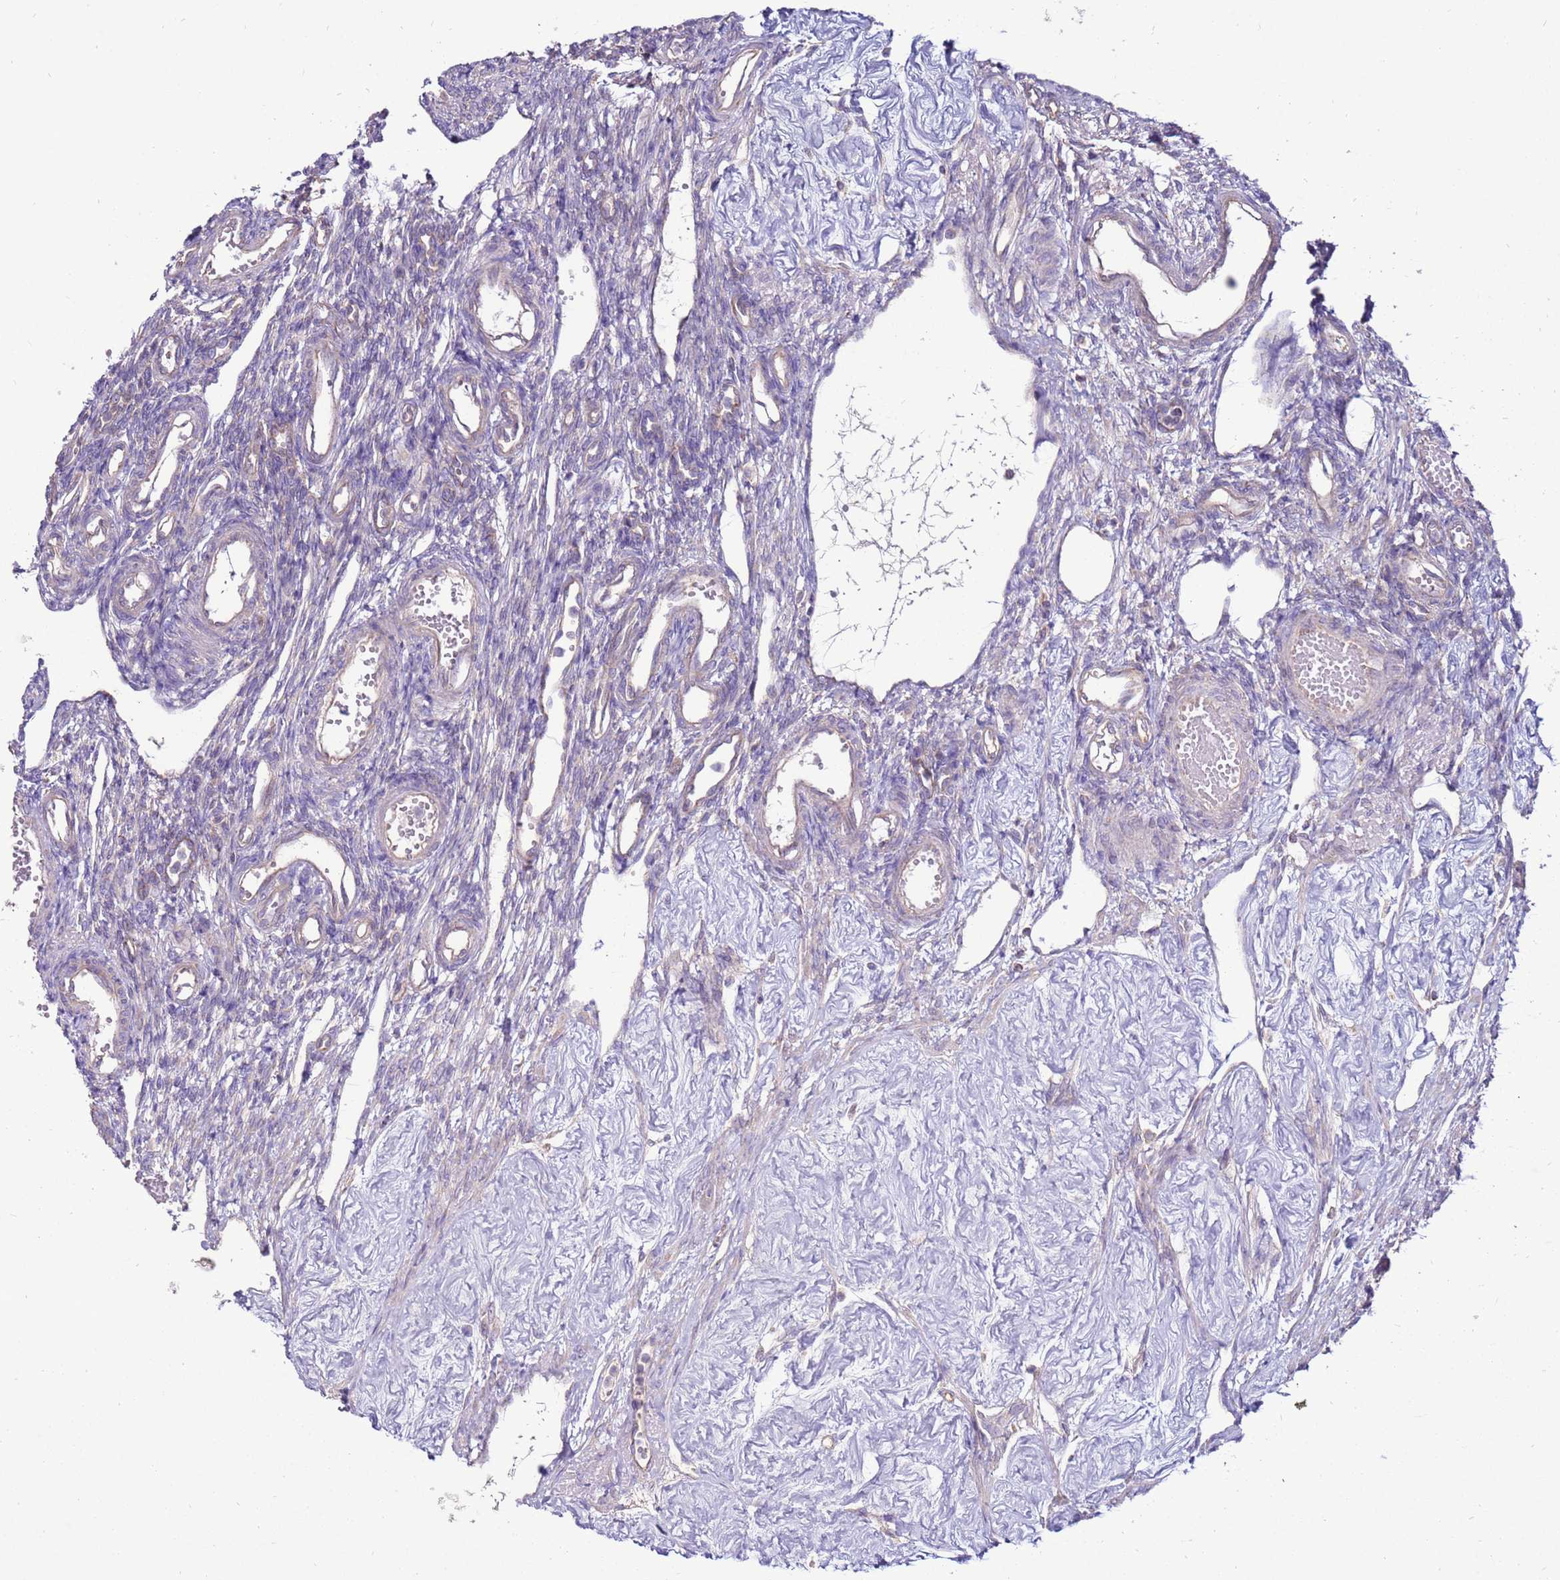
{"staining": {"intensity": "negative", "quantity": "none", "location": "none"}, "tissue": "ovary", "cell_type": "Ovarian stroma cells", "image_type": "normal", "snomed": [{"axis": "morphology", "description": "Normal tissue, NOS"}, {"axis": "morphology", "description": "Cyst, NOS"}, {"axis": "topography", "description": "Ovary"}], "caption": "The IHC photomicrograph has no significant positivity in ovarian stroma cells of ovary.", "gene": "TRAPPC4", "patient": {"sex": "female", "age": 33}}